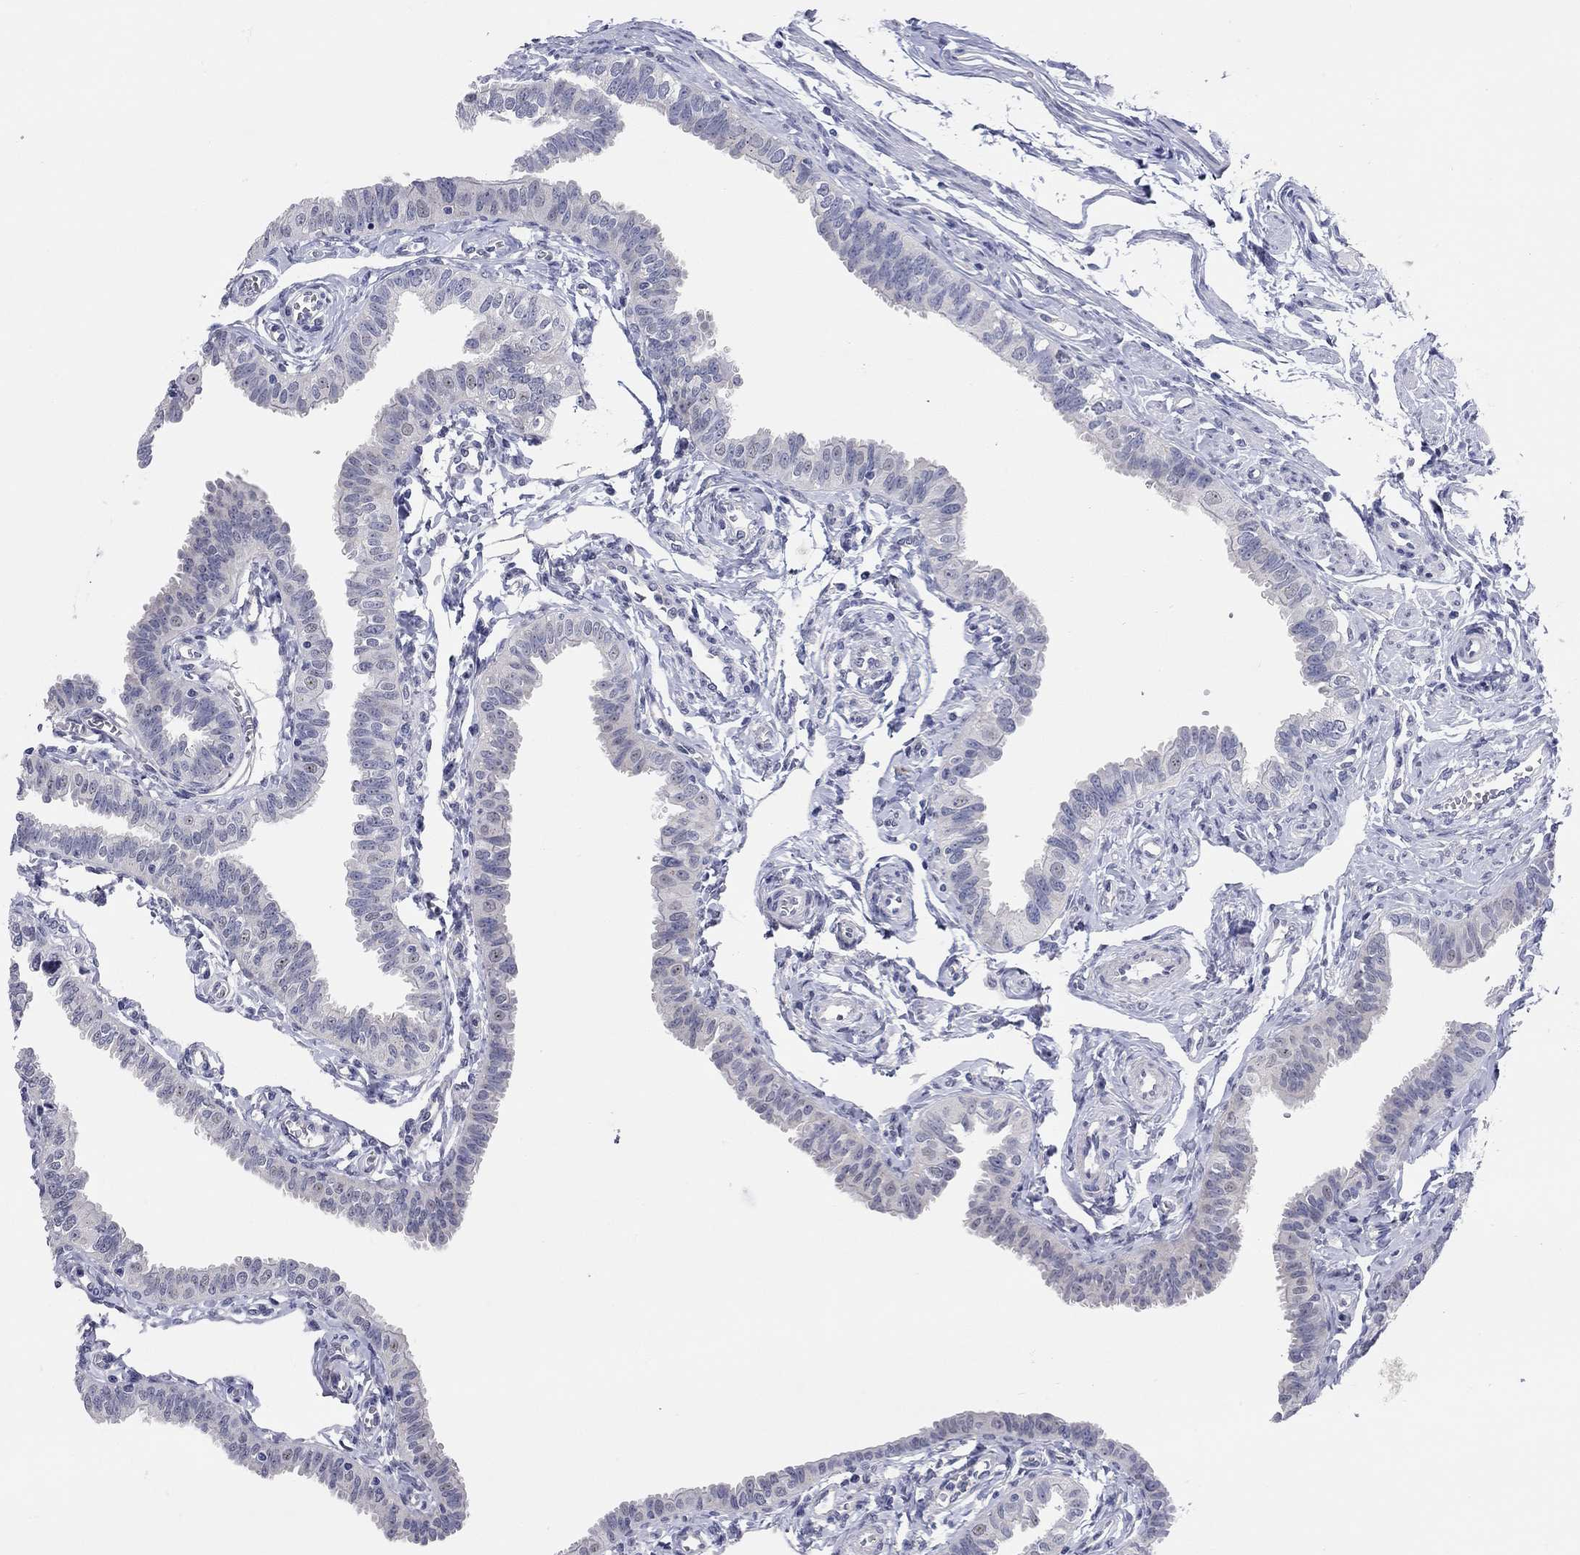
{"staining": {"intensity": "negative", "quantity": "none", "location": "none"}, "tissue": "fallopian tube", "cell_type": "Glandular cells", "image_type": "normal", "snomed": [{"axis": "morphology", "description": "Normal tissue, NOS"}, {"axis": "topography", "description": "Fallopian tube"}], "caption": "Histopathology image shows no protein expression in glandular cells of benign fallopian tube.", "gene": "WASF3", "patient": {"sex": "female", "age": 54}}